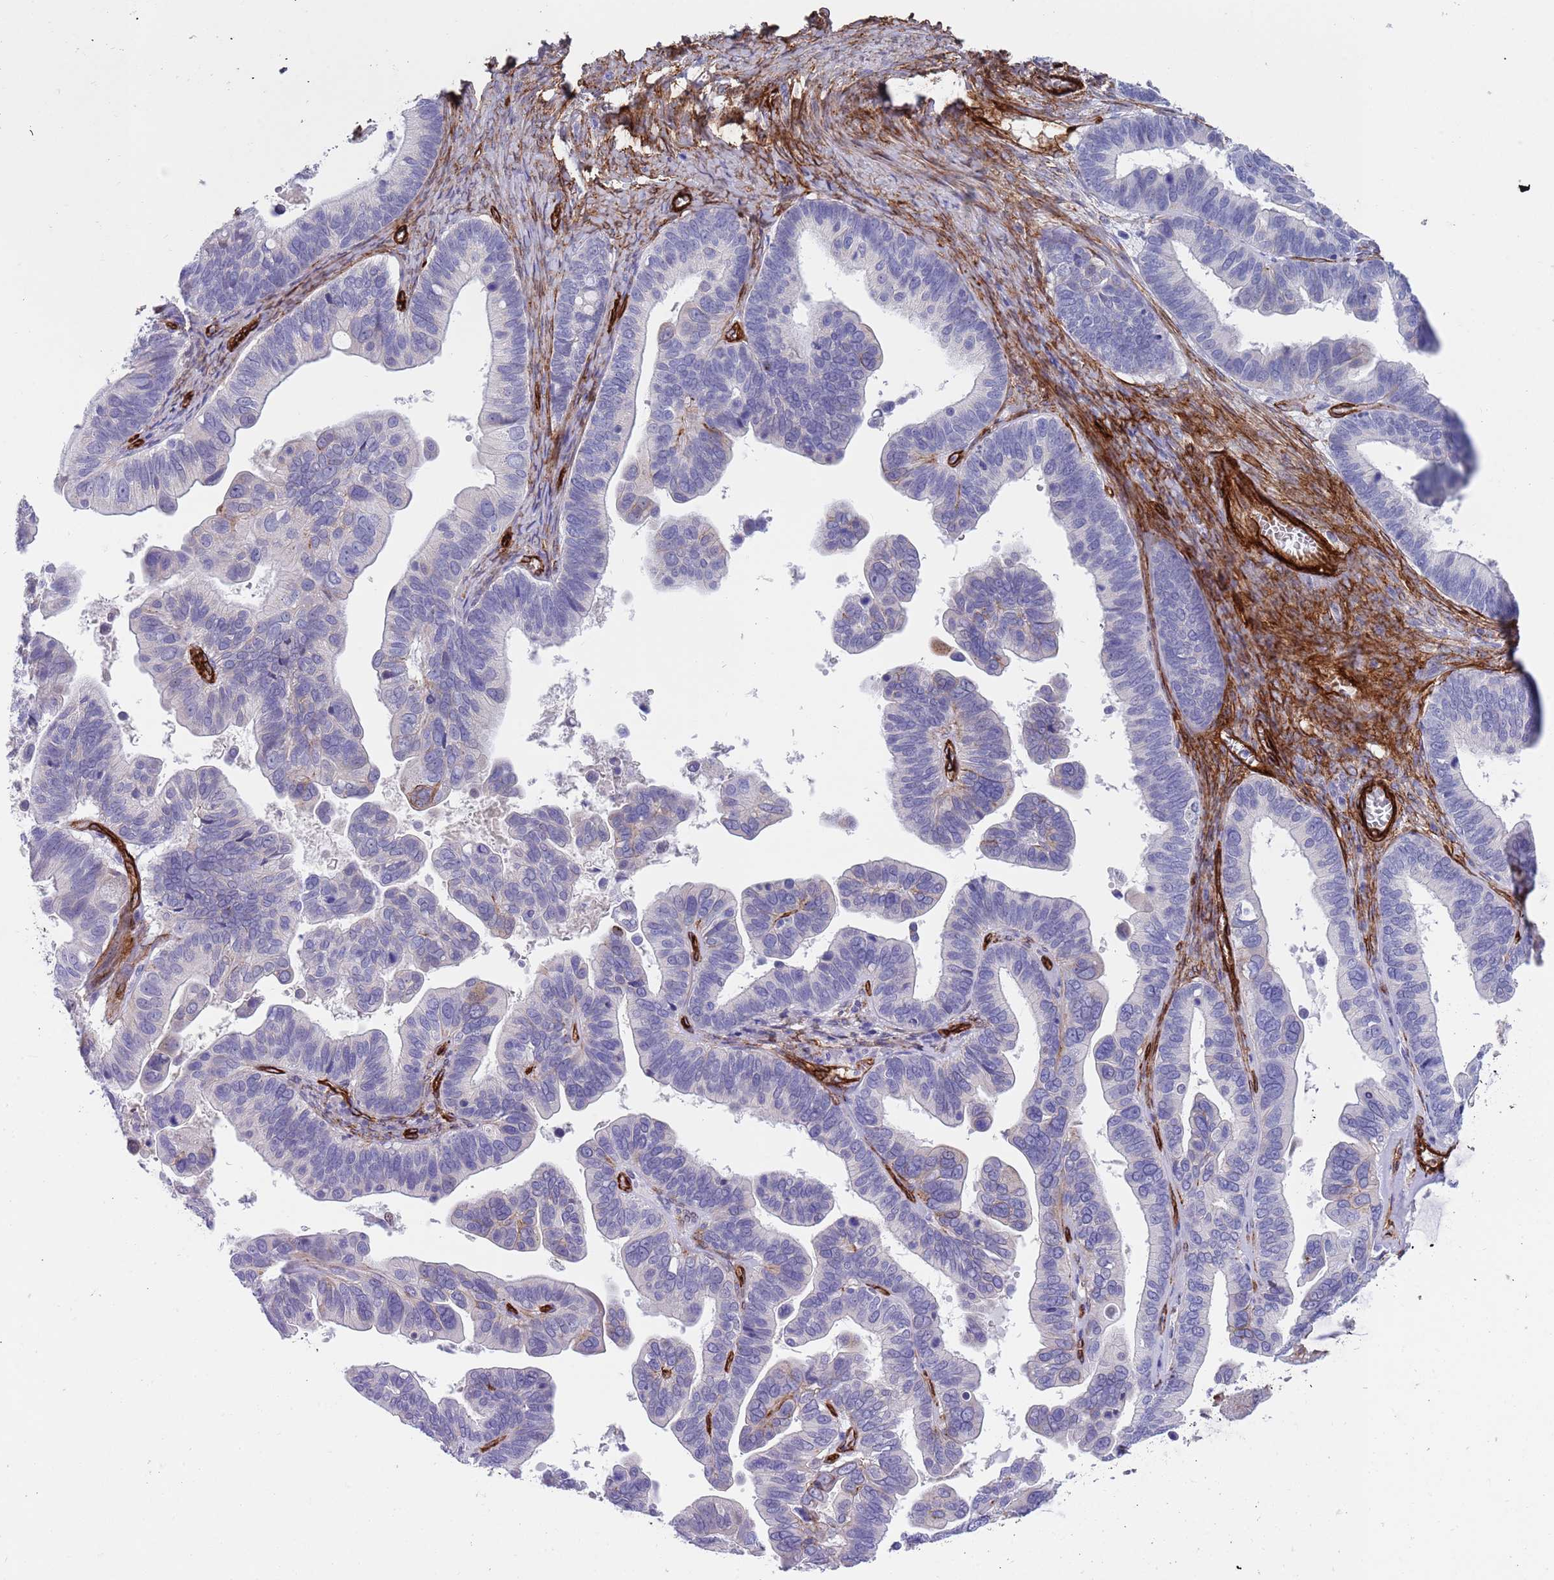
{"staining": {"intensity": "negative", "quantity": "none", "location": "none"}, "tissue": "ovarian cancer", "cell_type": "Tumor cells", "image_type": "cancer", "snomed": [{"axis": "morphology", "description": "Cystadenocarcinoma, serous, NOS"}, {"axis": "topography", "description": "Ovary"}], "caption": "DAB immunohistochemical staining of ovarian serous cystadenocarcinoma displays no significant expression in tumor cells. Brightfield microscopy of immunohistochemistry stained with DAB (brown) and hematoxylin (blue), captured at high magnification.", "gene": "CAV2", "patient": {"sex": "female", "age": 56}}